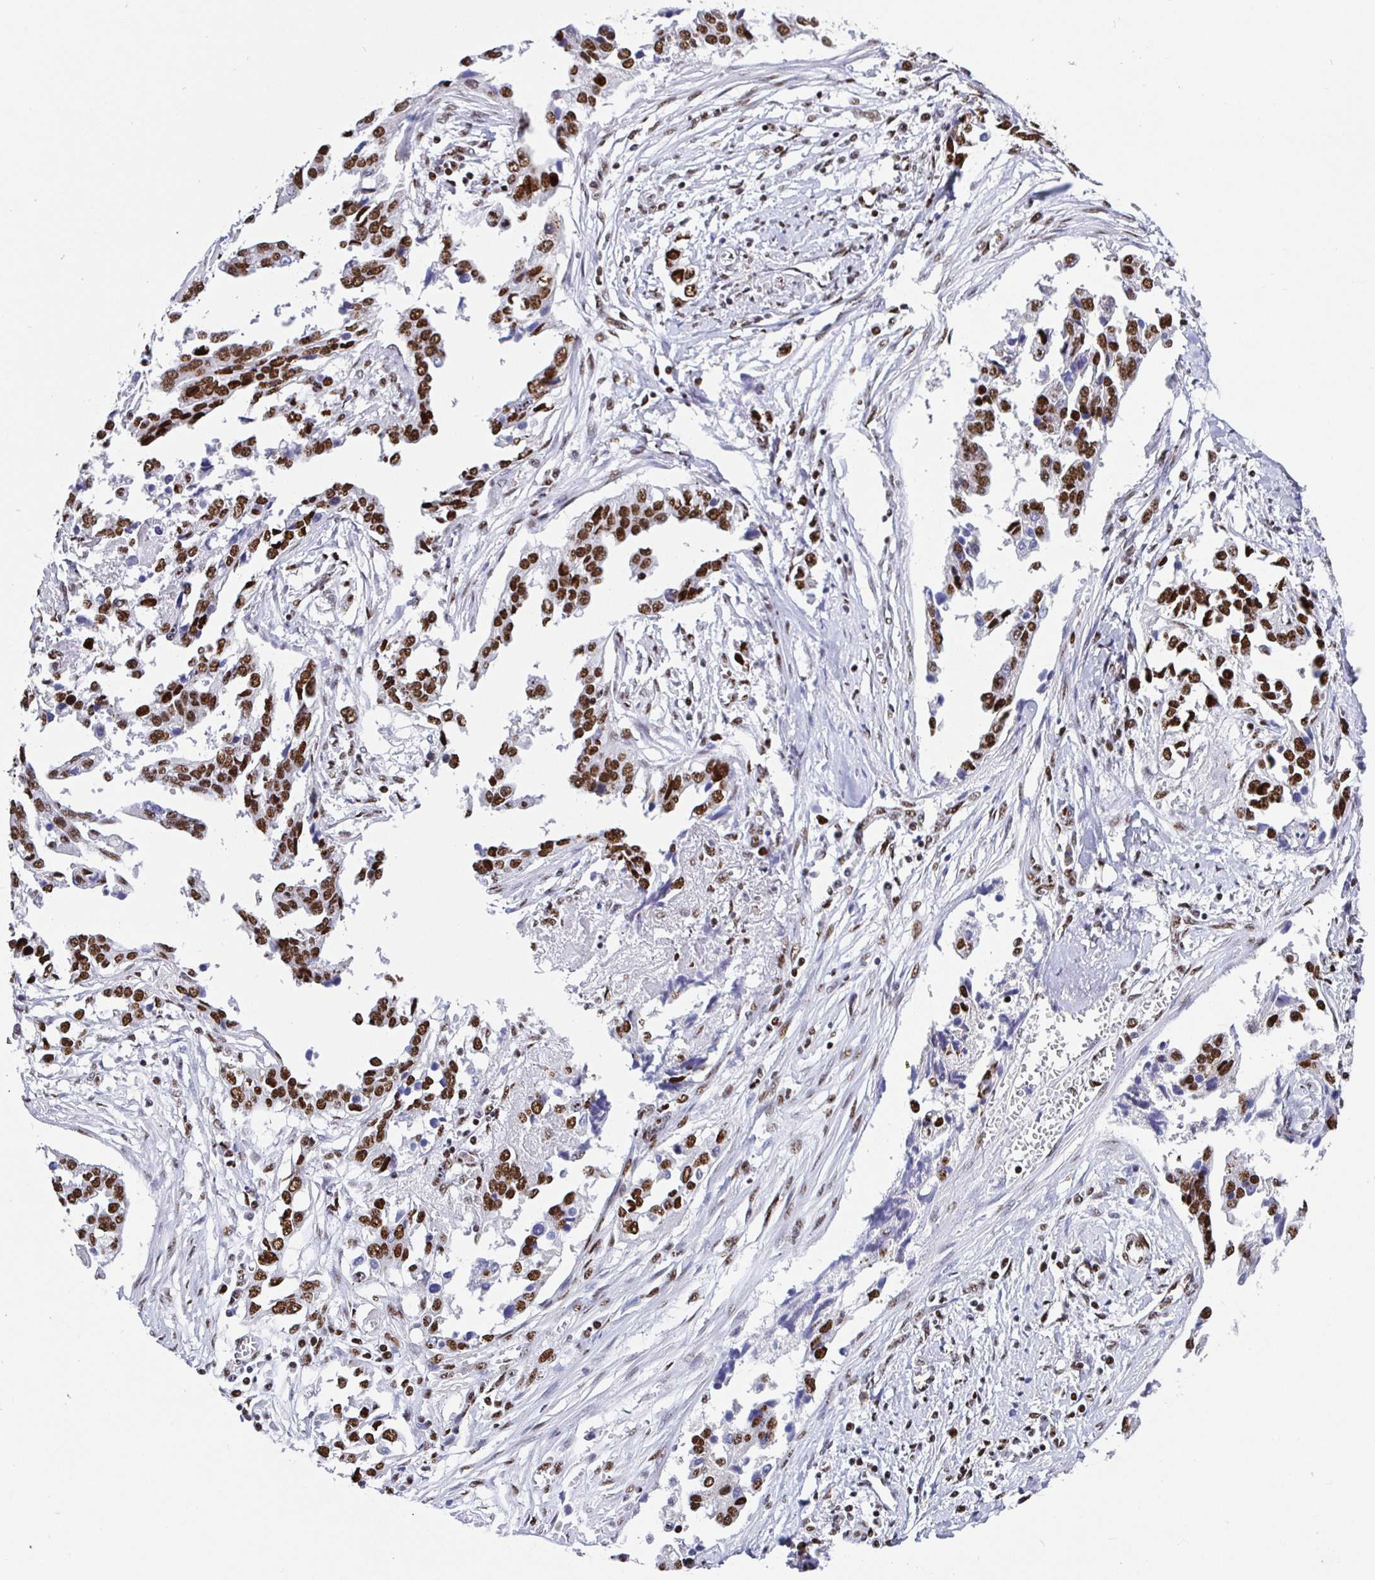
{"staining": {"intensity": "strong", "quantity": ">75%", "location": "nuclear"}, "tissue": "ovarian cancer", "cell_type": "Tumor cells", "image_type": "cancer", "snomed": [{"axis": "morphology", "description": "Cystadenocarcinoma, serous, NOS"}, {"axis": "topography", "description": "Ovary"}], "caption": "Strong nuclear expression for a protein is present in about >75% of tumor cells of serous cystadenocarcinoma (ovarian) using IHC.", "gene": "SETD5", "patient": {"sex": "female", "age": 75}}